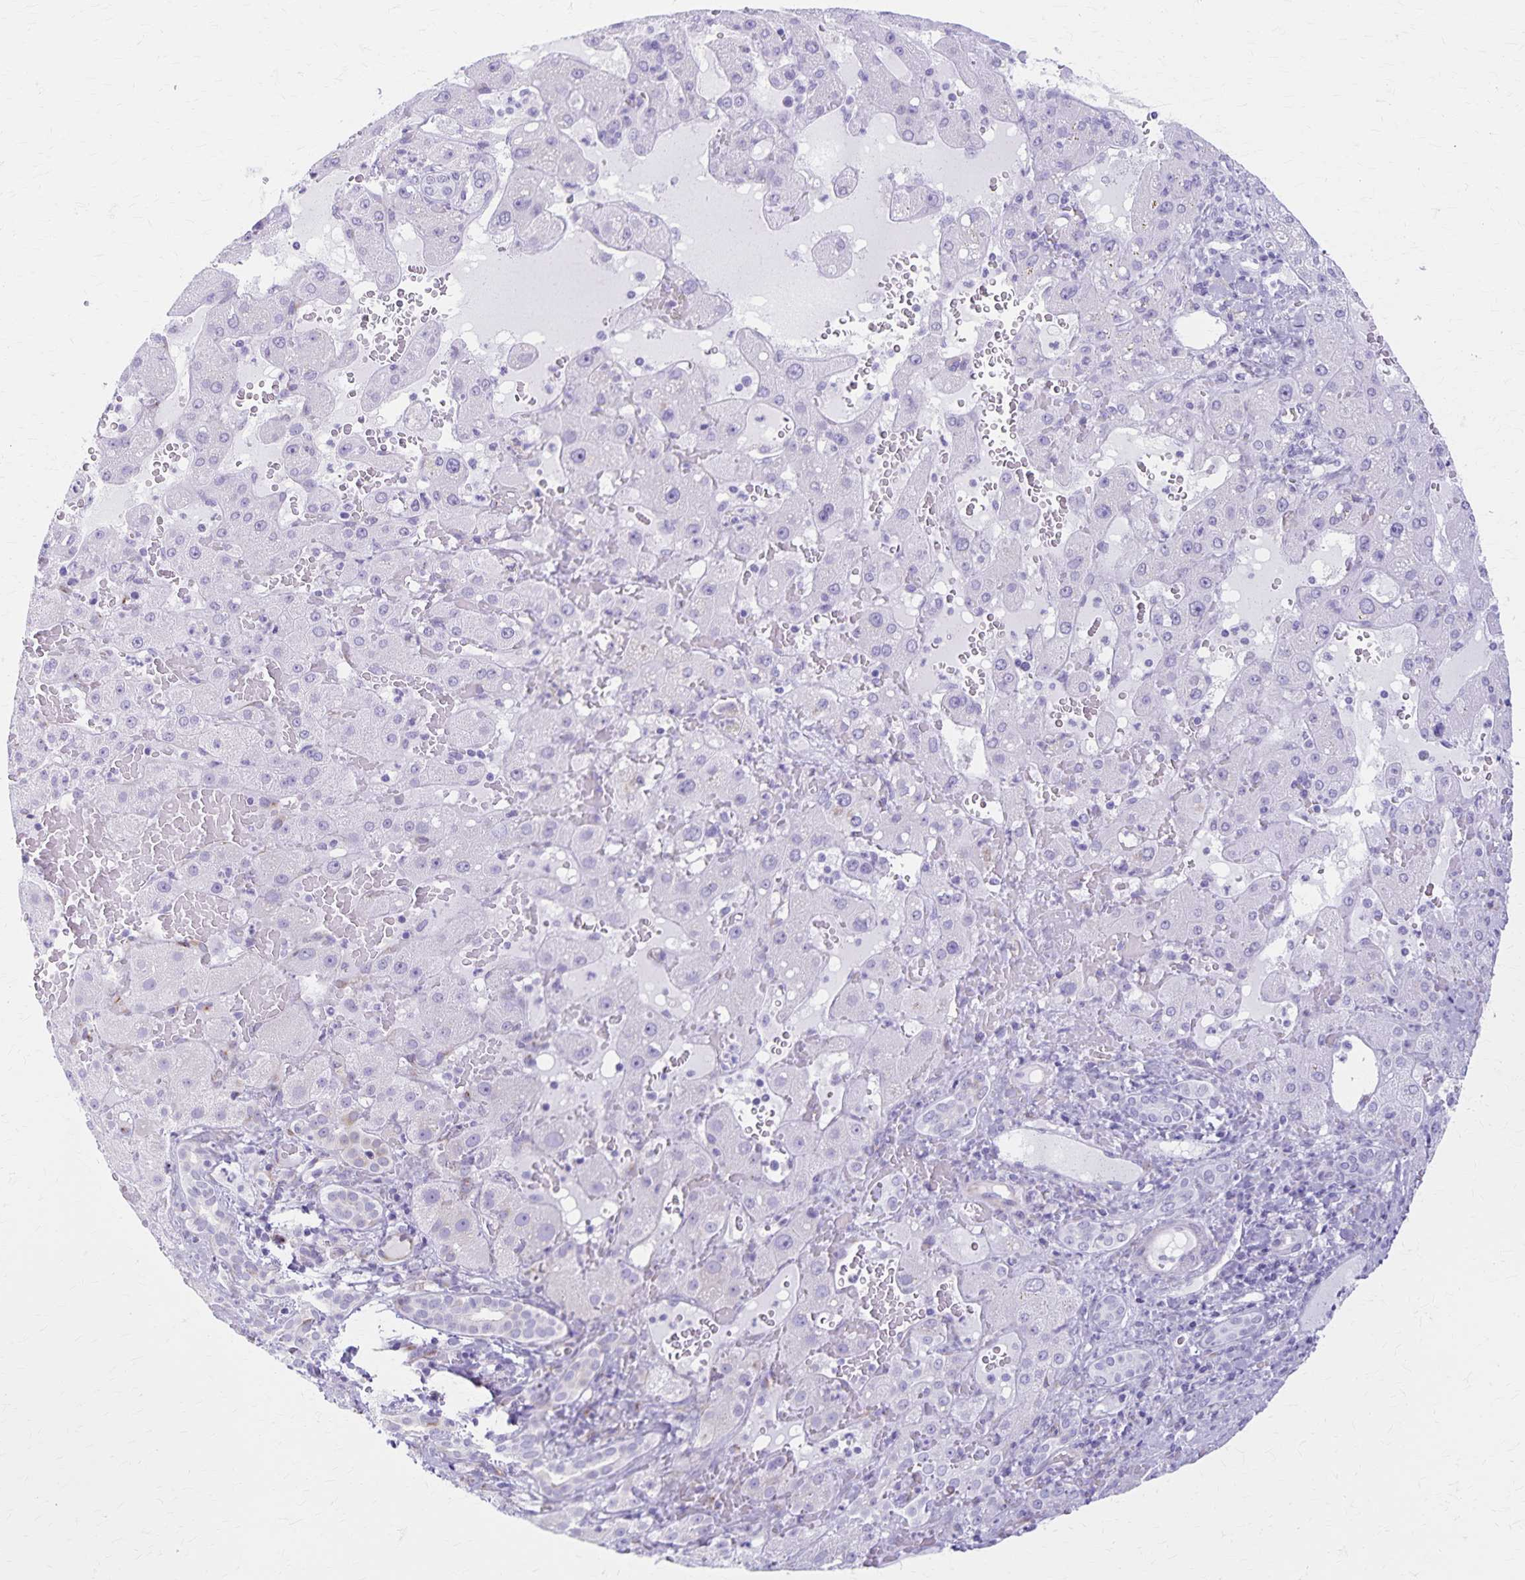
{"staining": {"intensity": "negative", "quantity": "none", "location": "none"}, "tissue": "liver cancer", "cell_type": "Tumor cells", "image_type": "cancer", "snomed": [{"axis": "morphology", "description": "Carcinoma, Hepatocellular, NOS"}, {"axis": "topography", "description": "Liver"}], "caption": "Liver cancer (hepatocellular carcinoma) stained for a protein using IHC exhibits no staining tumor cells.", "gene": "DEFA5", "patient": {"sex": "female", "age": 73}}